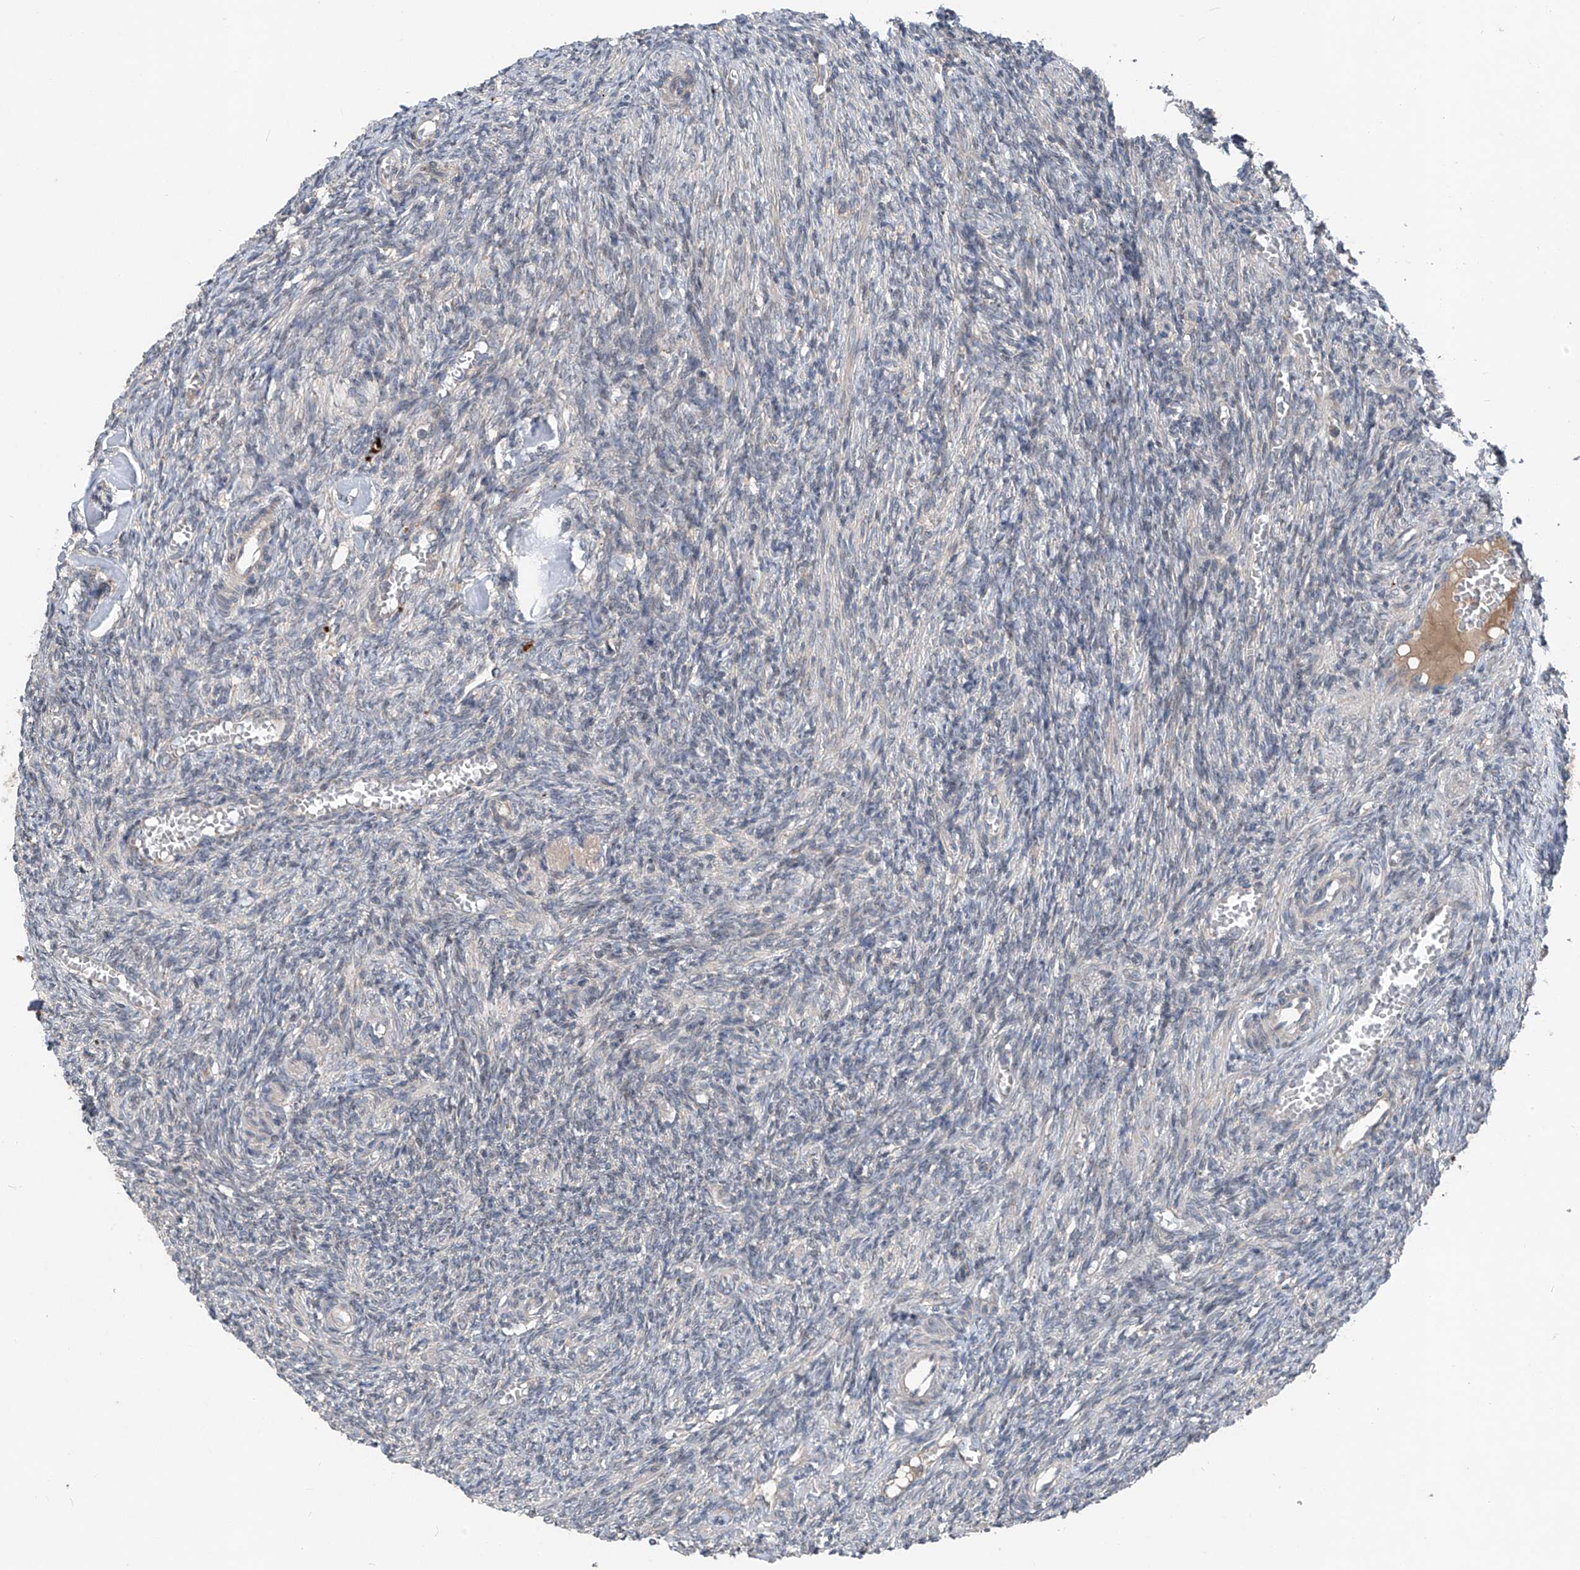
{"staining": {"intensity": "negative", "quantity": "none", "location": "none"}, "tissue": "ovary", "cell_type": "Ovarian stroma cells", "image_type": "normal", "snomed": [{"axis": "morphology", "description": "Normal tissue, NOS"}, {"axis": "topography", "description": "Ovary"}], "caption": "A high-resolution micrograph shows immunohistochemistry staining of unremarkable ovary, which demonstrates no significant expression in ovarian stroma cells. (DAB IHC with hematoxylin counter stain).", "gene": "FOXRED2", "patient": {"sex": "female", "age": 27}}